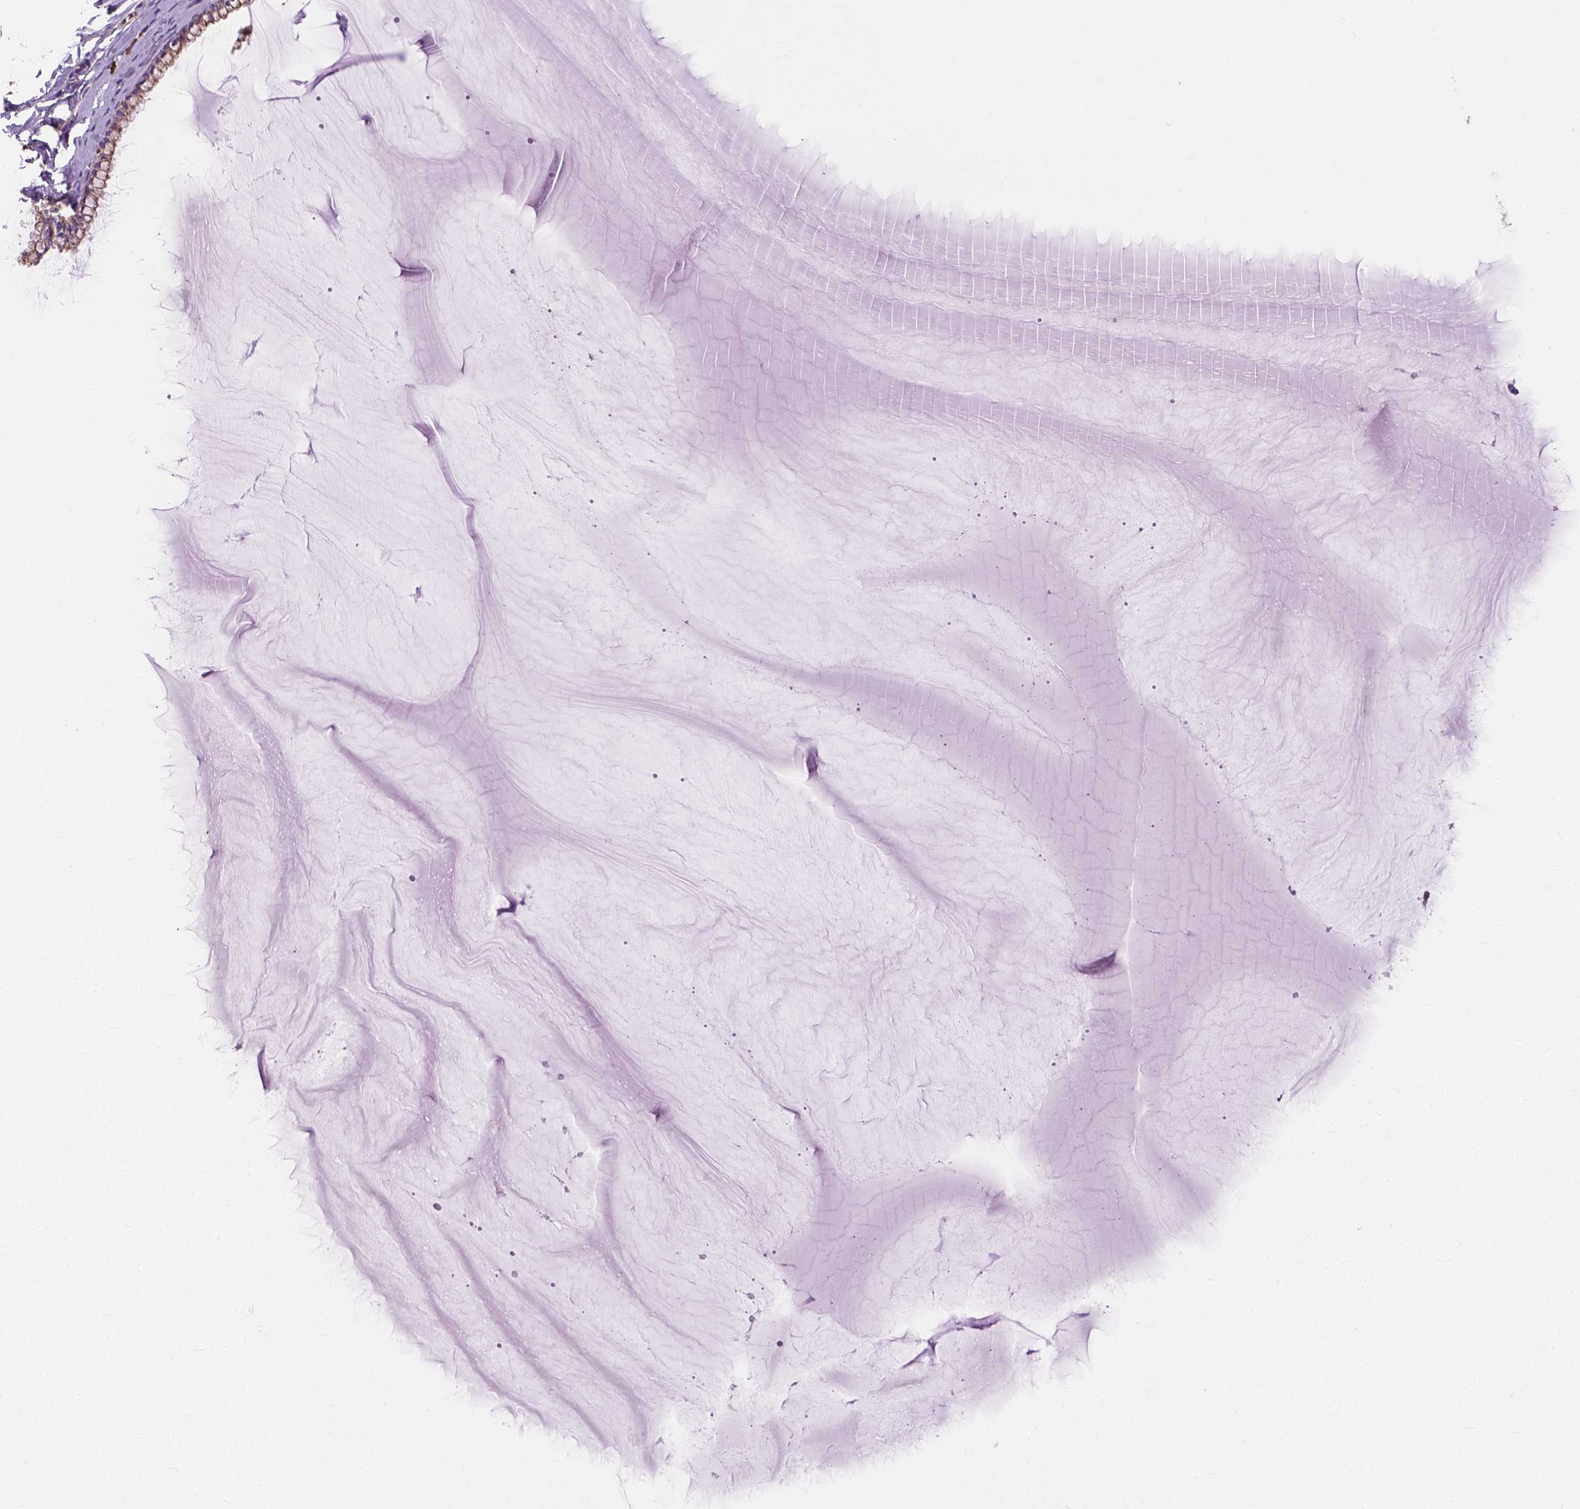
{"staining": {"intensity": "weak", "quantity": ">75%", "location": "cytoplasmic/membranous"}, "tissue": "cervix", "cell_type": "Glandular cells", "image_type": "normal", "snomed": [{"axis": "morphology", "description": "Normal tissue, NOS"}, {"axis": "topography", "description": "Cervix"}], "caption": "Protein staining reveals weak cytoplasmic/membranous positivity in about >75% of glandular cells in normal cervix. (Brightfield microscopy of DAB IHC at high magnification).", "gene": "RPL37A", "patient": {"sex": "female", "age": 40}}